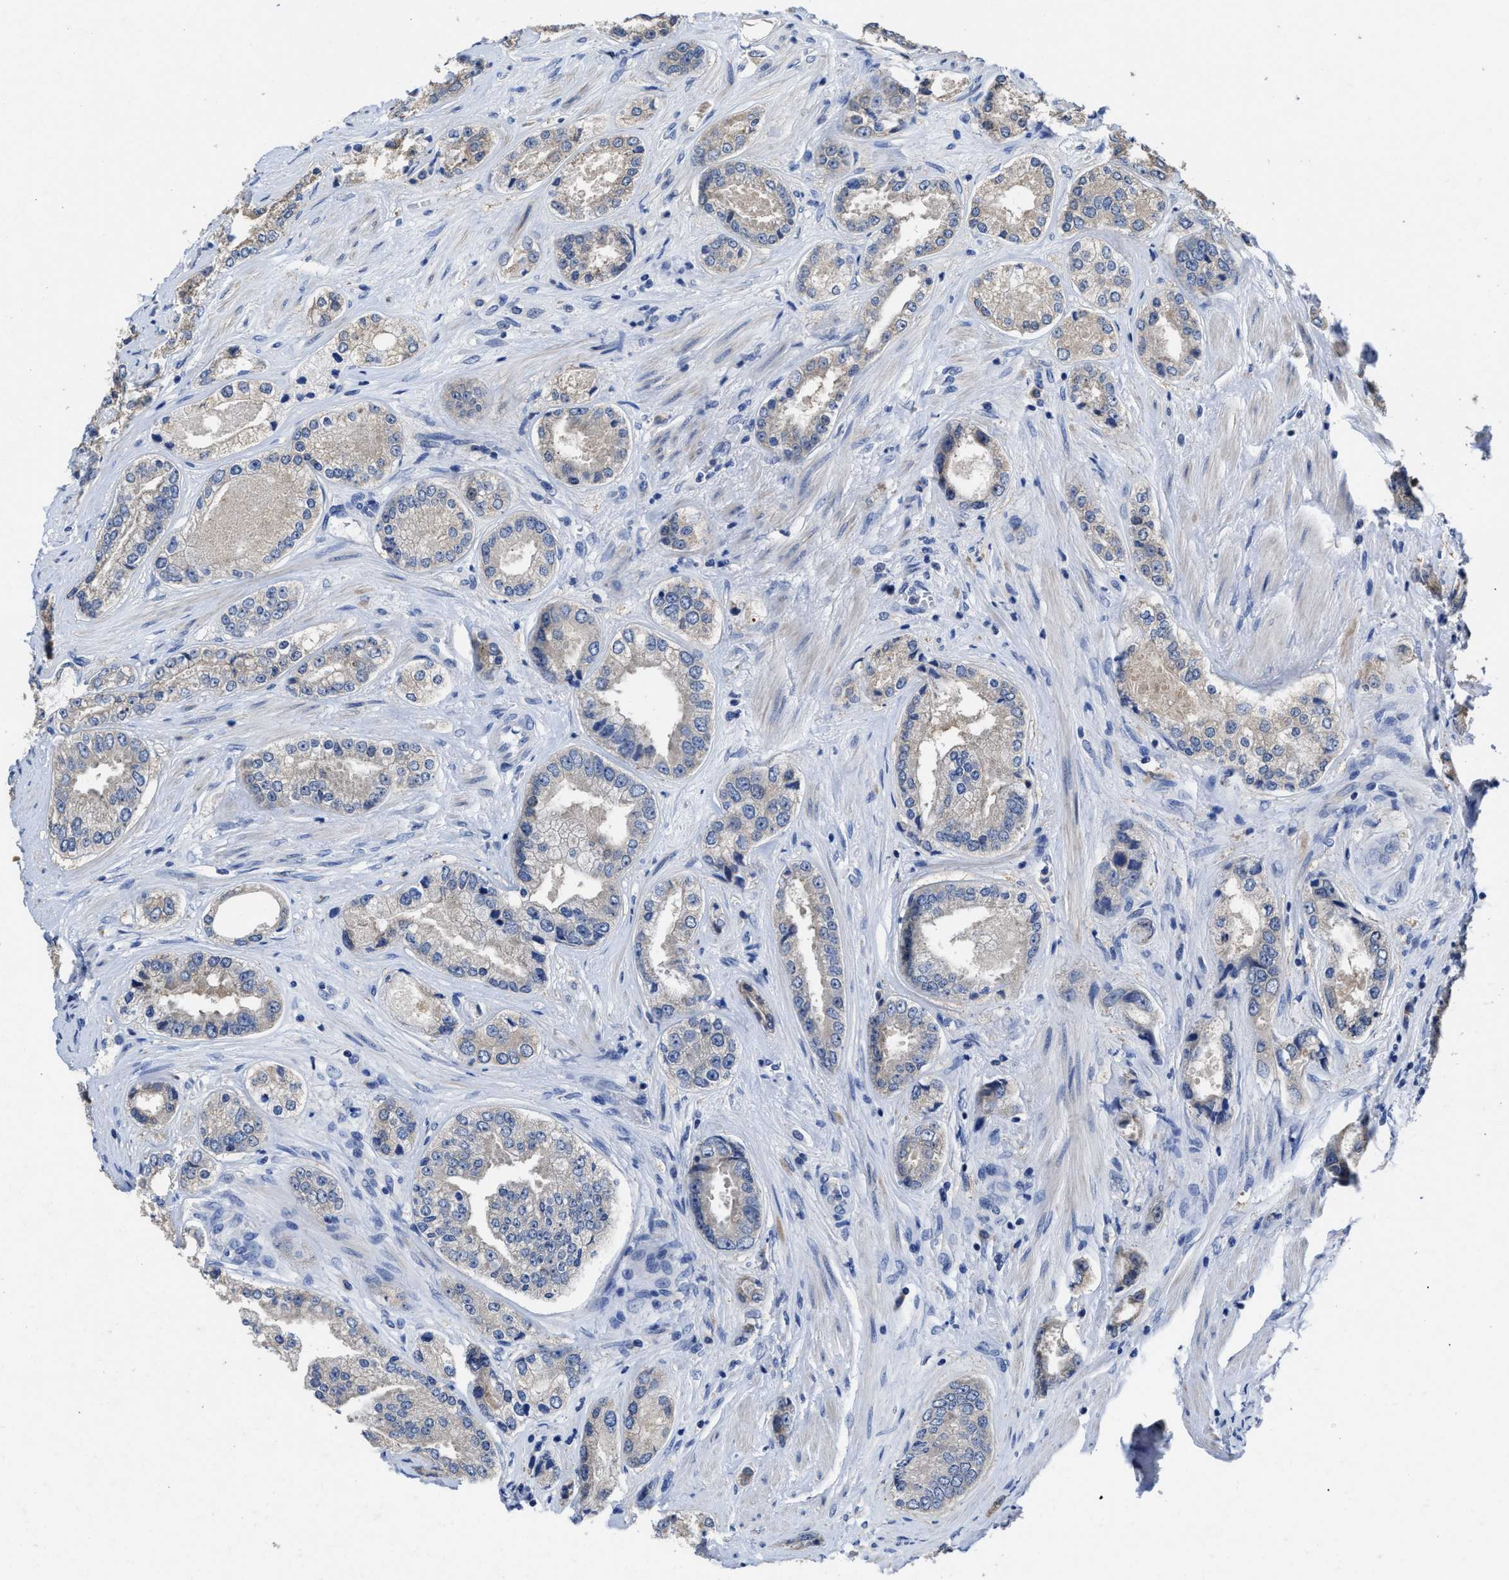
{"staining": {"intensity": "negative", "quantity": "none", "location": "none"}, "tissue": "prostate cancer", "cell_type": "Tumor cells", "image_type": "cancer", "snomed": [{"axis": "morphology", "description": "Adenocarcinoma, High grade"}, {"axis": "topography", "description": "Prostate"}], "caption": "Immunohistochemical staining of high-grade adenocarcinoma (prostate) shows no significant staining in tumor cells.", "gene": "HOOK1", "patient": {"sex": "male", "age": 61}}